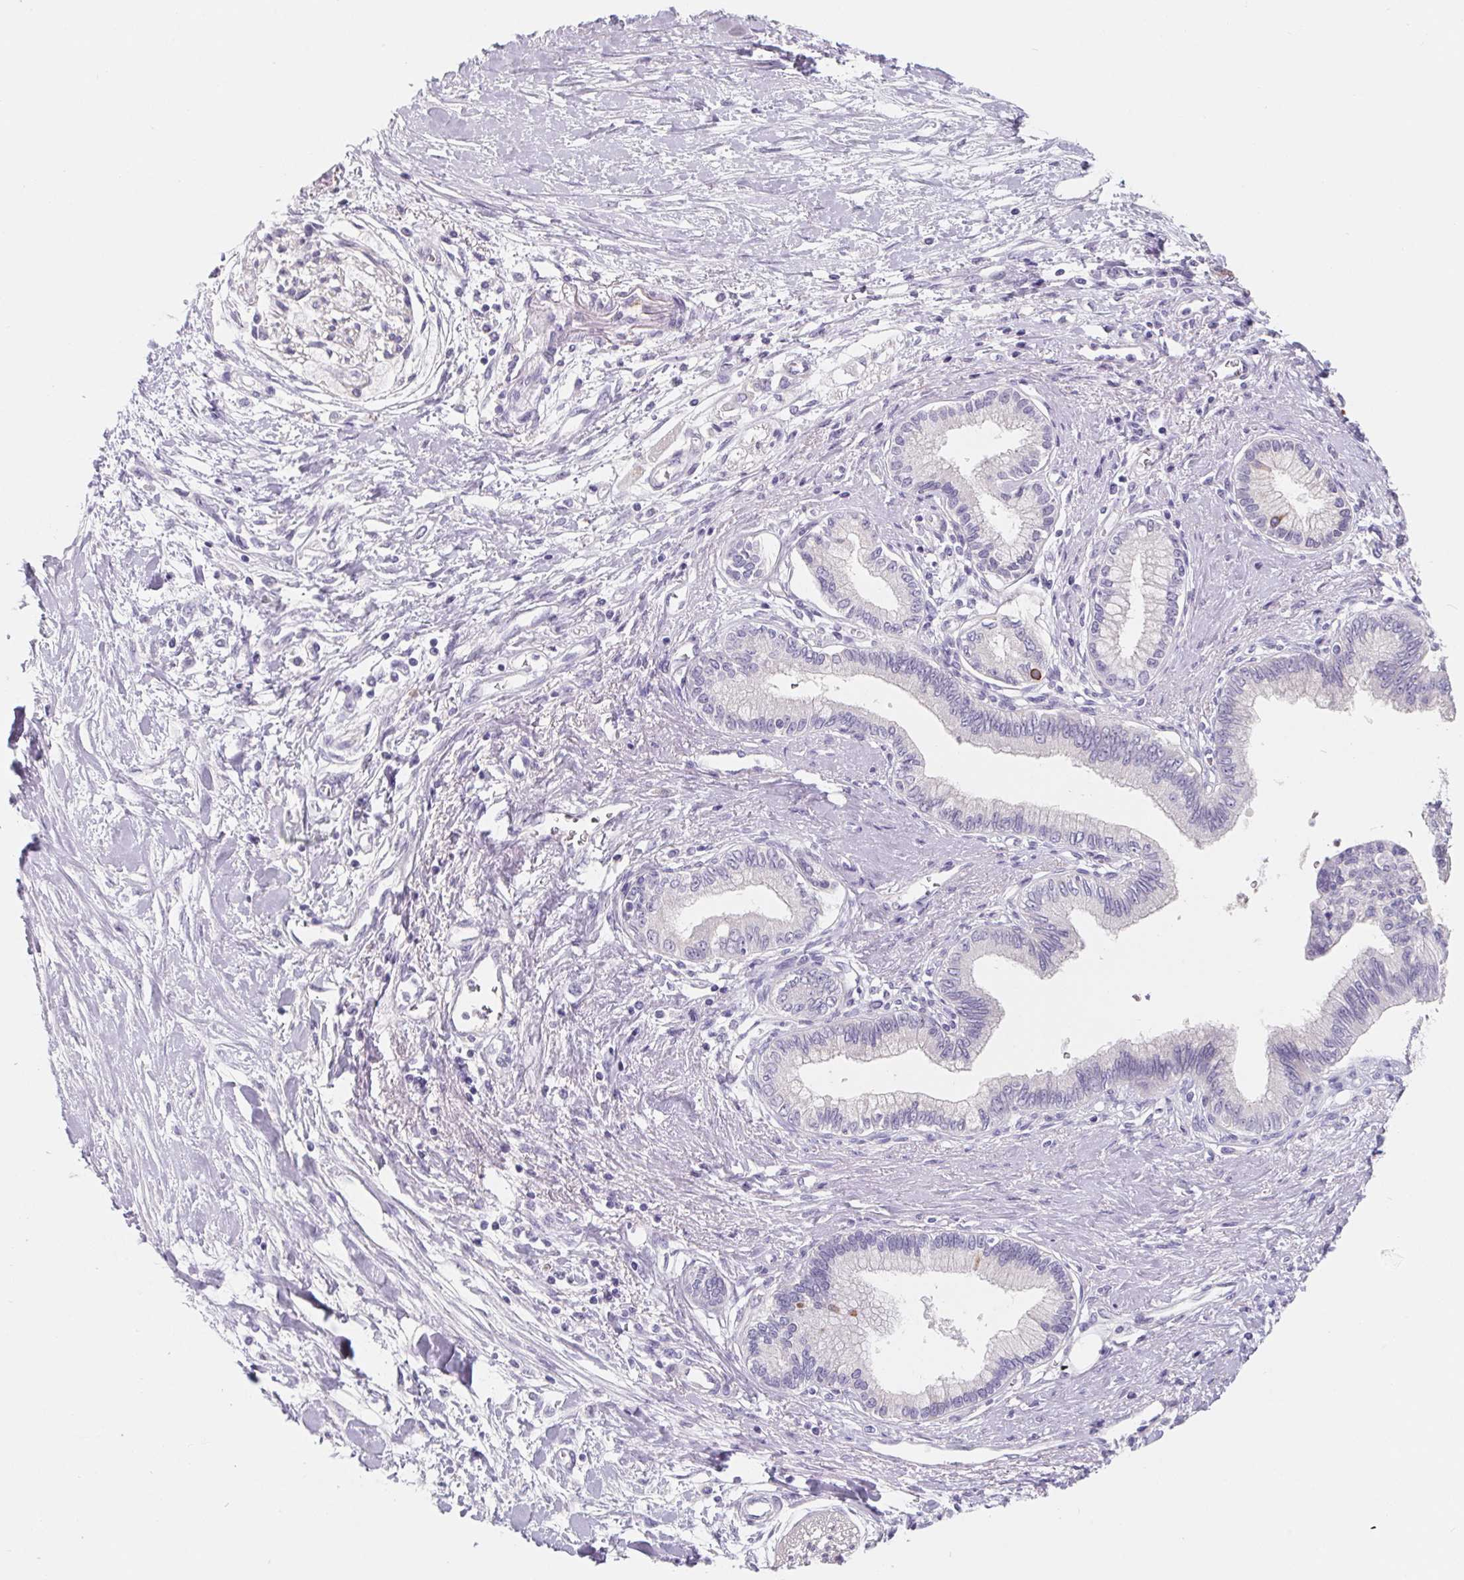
{"staining": {"intensity": "negative", "quantity": "none", "location": "none"}, "tissue": "pancreatic cancer", "cell_type": "Tumor cells", "image_type": "cancer", "snomed": [{"axis": "morphology", "description": "Adenocarcinoma, NOS"}, {"axis": "topography", "description": "Pancreas"}], "caption": "Tumor cells are negative for protein expression in human pancreatic cancer.", "gene": "LPA", "patient": {"sex": "female", "age": 77}}